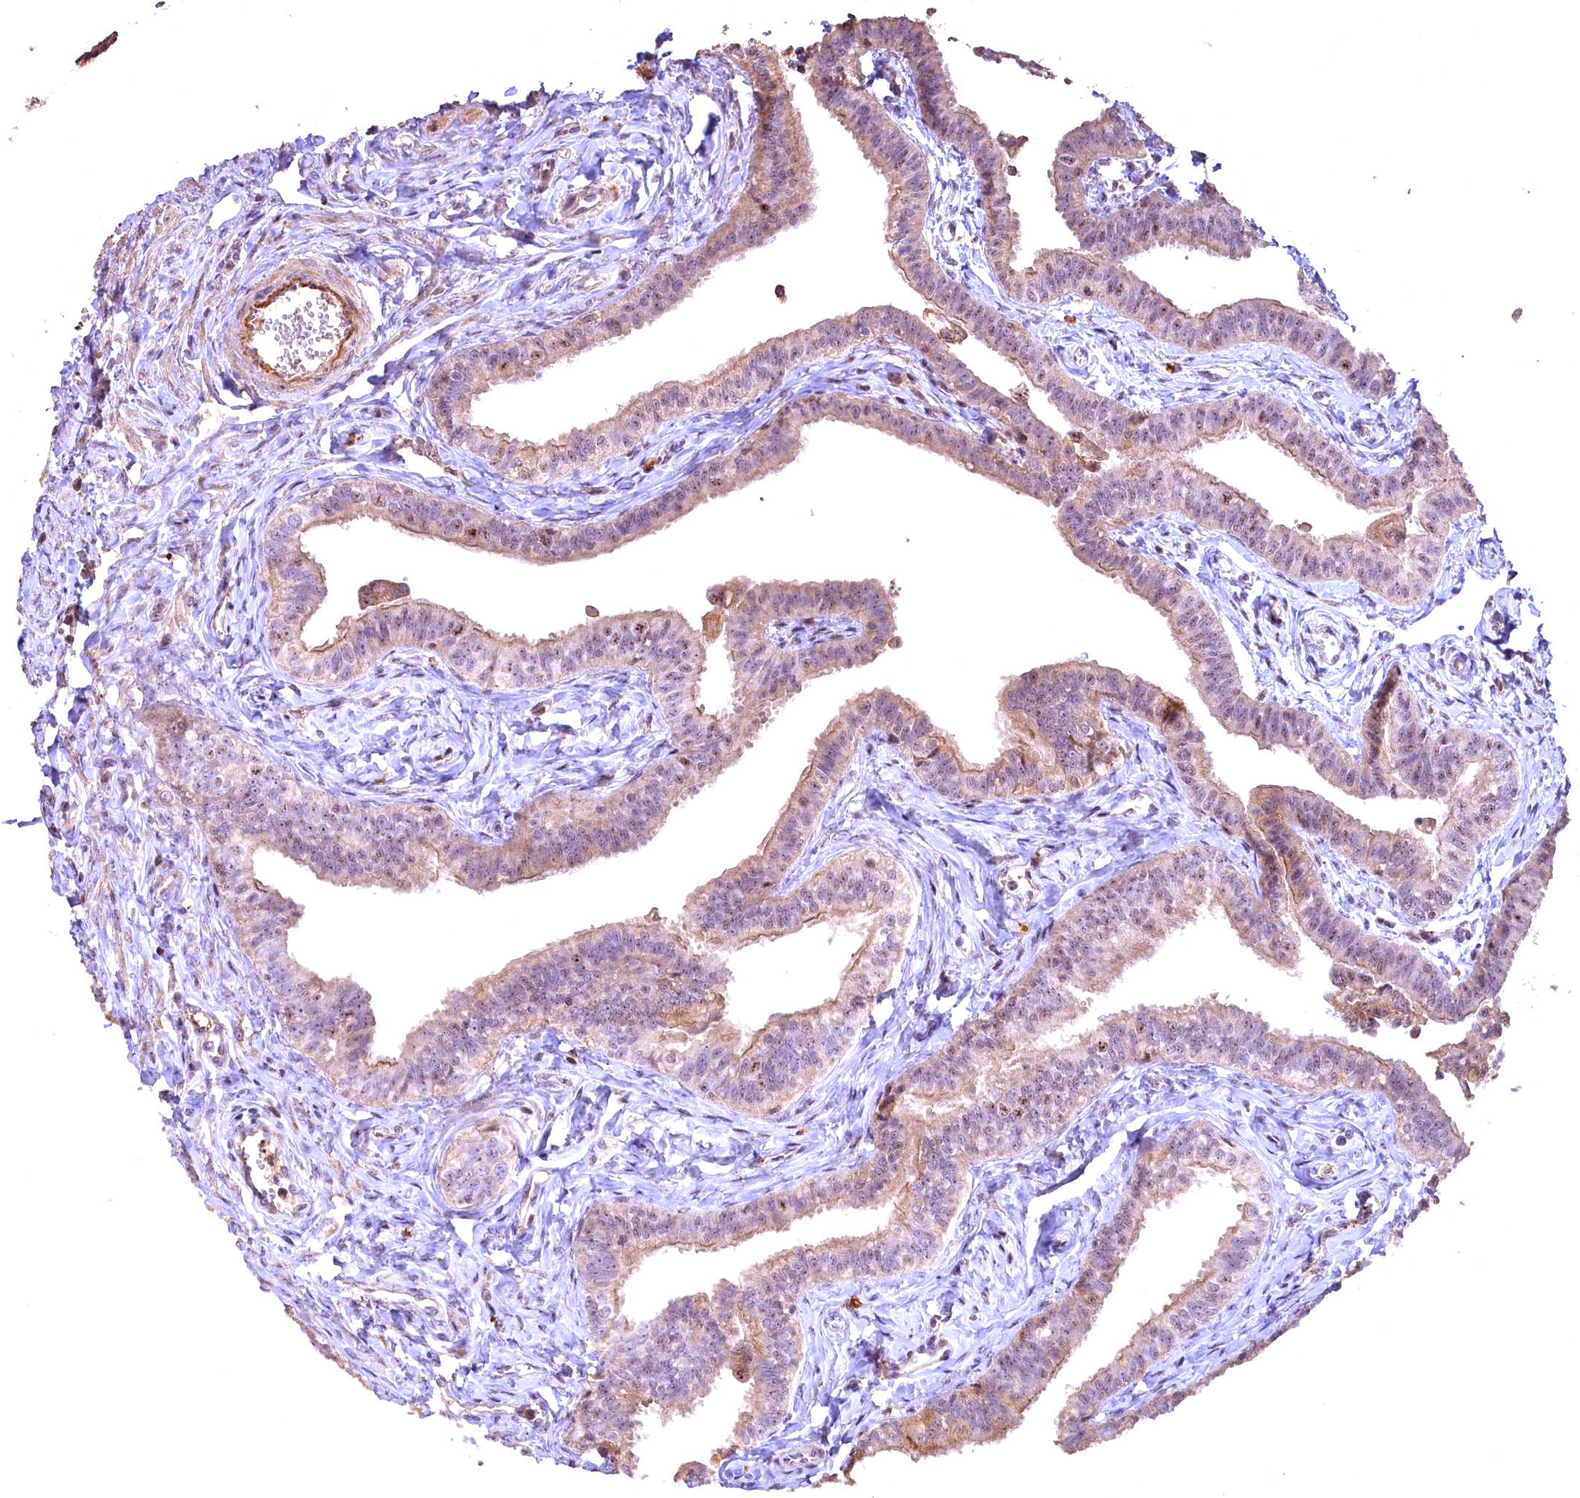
{"staining": {"intensity": "moderate", "quantity": ">75%", "location": "cytoplasmic/membranous,nuclear"}, "tissue": "fallopian tube", "cell_type": "Glandular cells", "image_type": "normal", "snomed": [{"axis": "morphology", "description": "Normal tissue, NOS"}, {"axis": "morphology", "description": "Carcinoma, NOS"}, {"axis": "topography", "description": "Fallopian tube"}, {"axis": "topography", "description": "Ovary"}], "caption": "Immunohistochemistry (IHC) of normal fallopian tube reveals medium levels of moderate cytoplasmic/membranous,nuclear expression in approximately >75% of glandular cells. The staining was performed using DAB (3,3'-diaminobenzidine), with brown indicating positive protein expression. Nuclei are stained blue with hematoxylin.", "gene": "FUZ", "patient": {"sex": "female", "age": 59}}